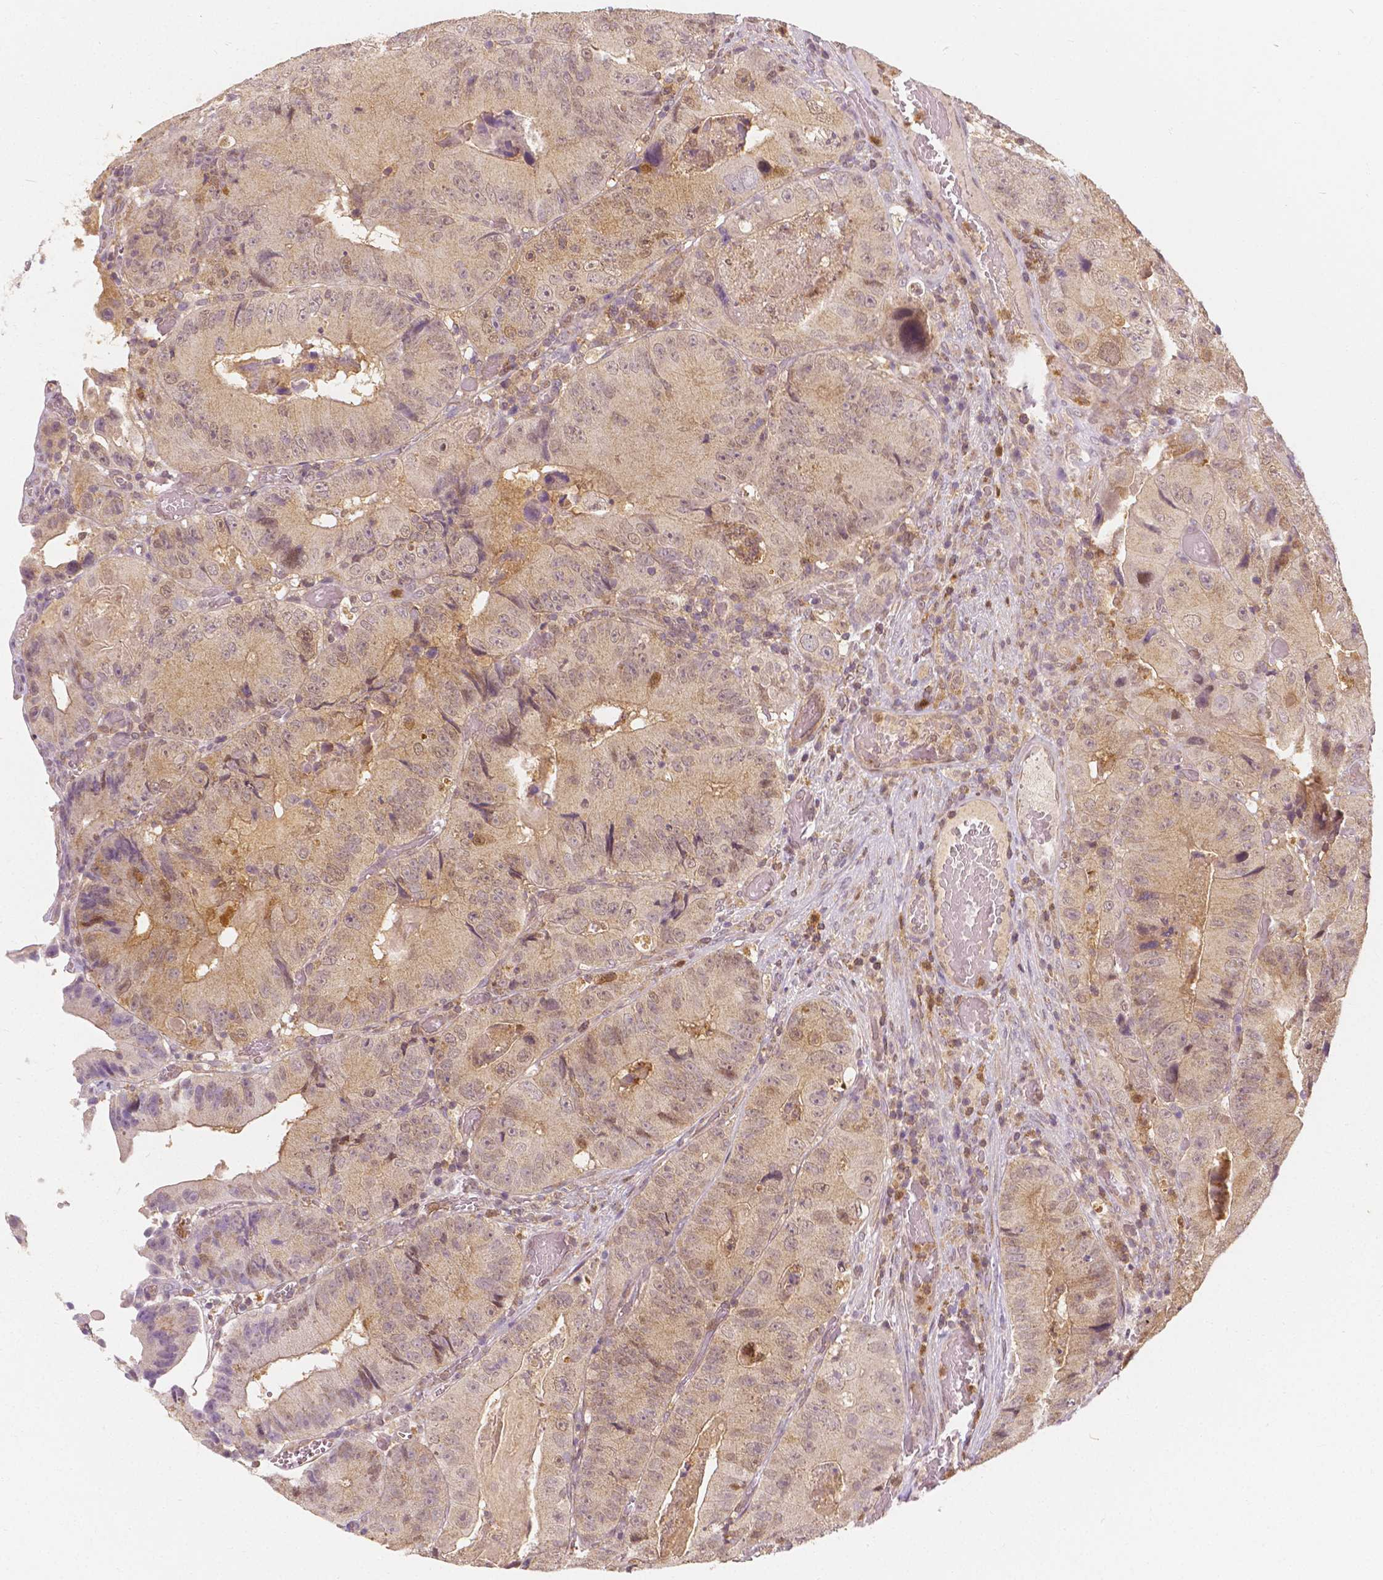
{"staining": {"intensity": "weak", "quantity": ">75%", "location": "cytoplasmic/membranous,nuclear"}, "tissue": "colorectal cancer", "cell_type": "Tumor cells", "image_type": "cancer", "snomed": [{"axis": "morphology", "description": "Adenocarcinoma, NOS"}, {"axis": "topography", "description": "Colon"}], "caption": "Brown immunohistochemical staining in colorectal cancer exhibits weak cytoplasmic/membranous and nuclear positivity in approximately >75% of tumor cells.", "gene": "NAPRT", "patient": {"sex": "female", "age": 86}}